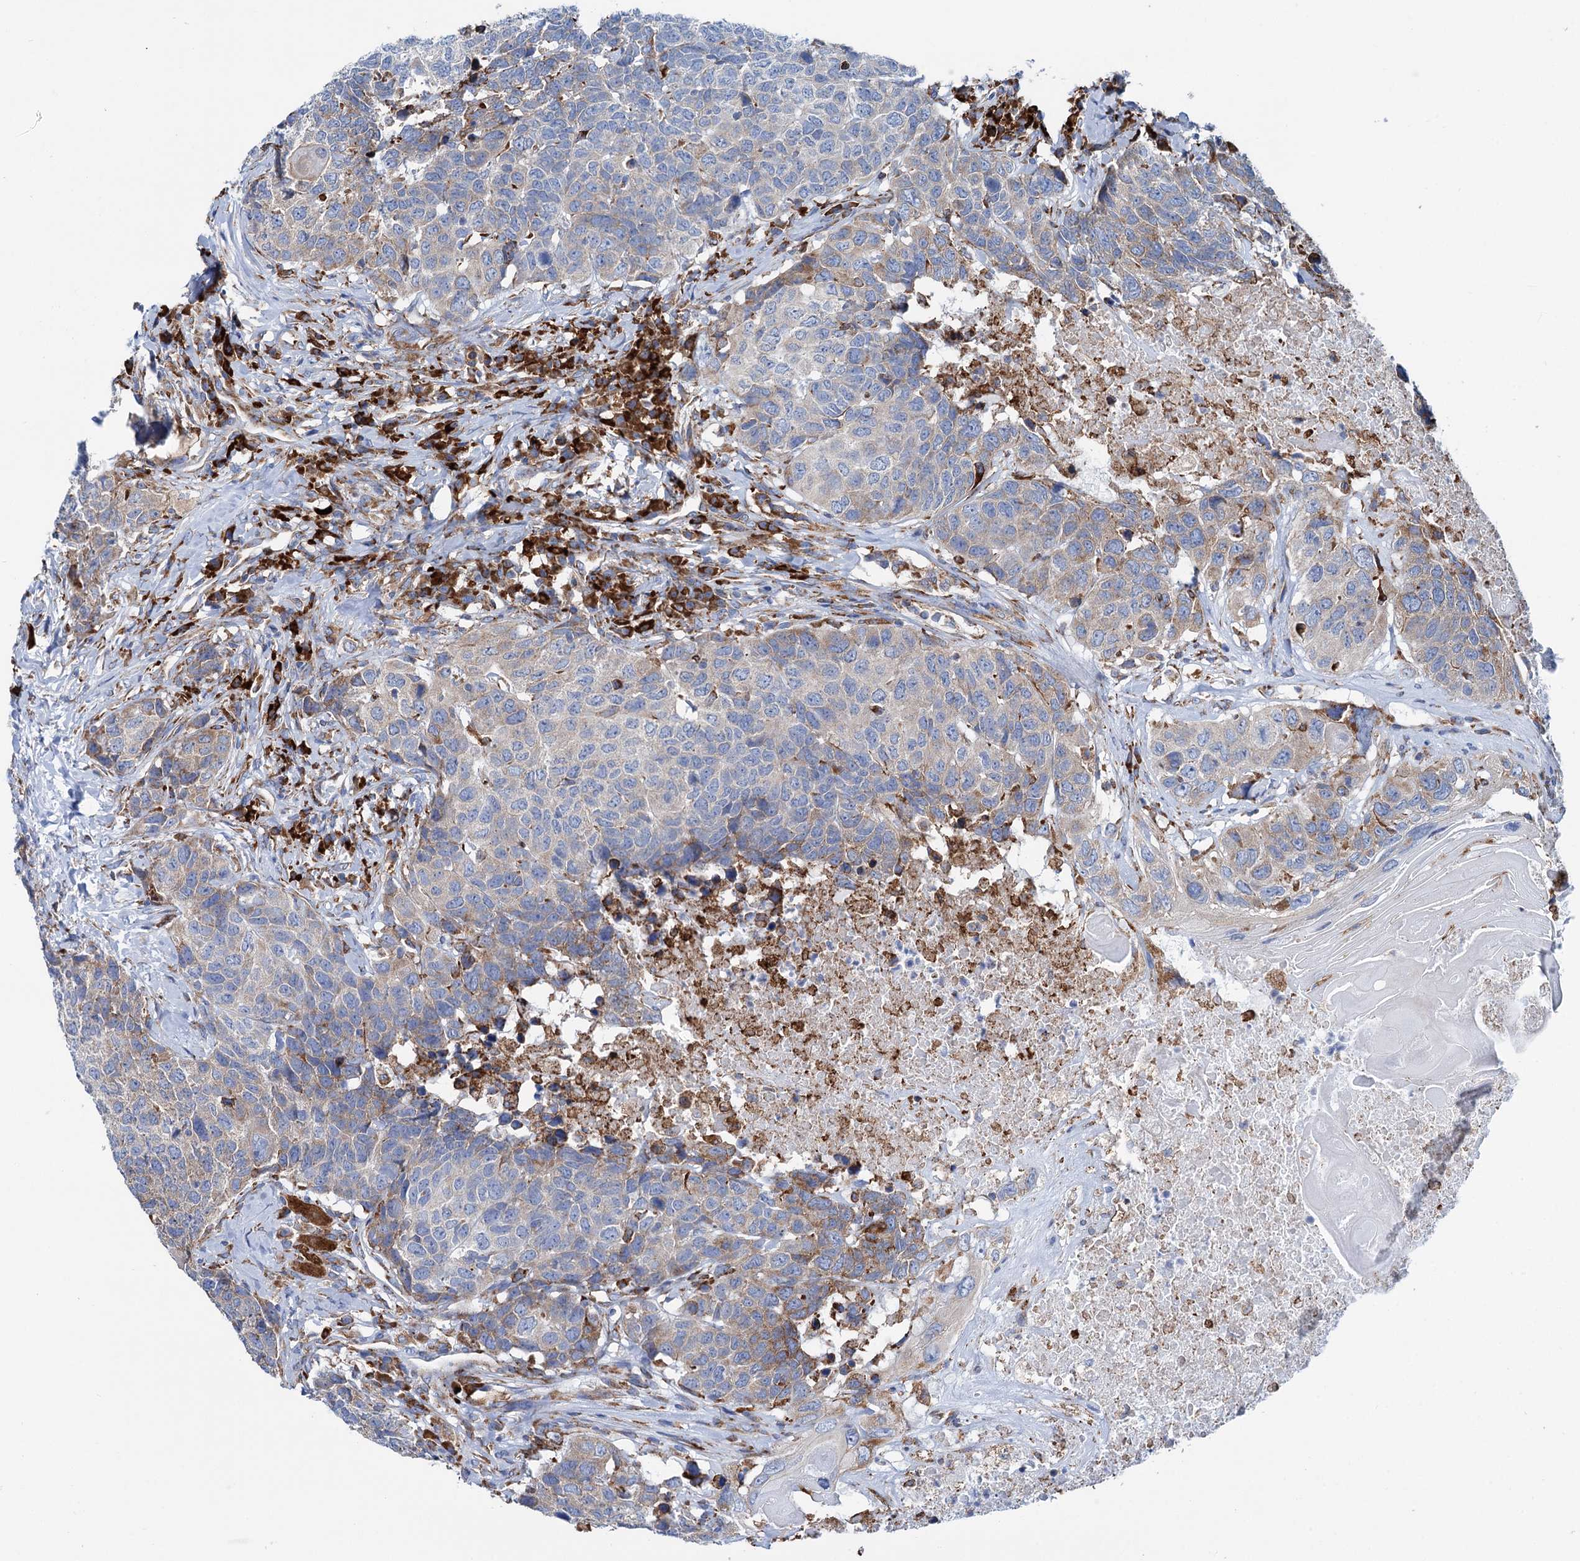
{"staining": {"intensity": "weak", "quantity": "<25%", "location": "cytoplasmic/membranous"}, "tissue": "head and neck cancer", "cell_type": "Tumor cells", "image_type": "cancer", "snomed": [{"axis": "morphology", "description": "Squamous cell carcinoma, NOS"}, {"axis": "topography", "description": "Head-Neck"}], "caption": "Tumor cells are negative for protein expression in human head and neck squamous cell carcinoma.", "gene": "SHE", "patient": {"sex": "male", "age": 66}}